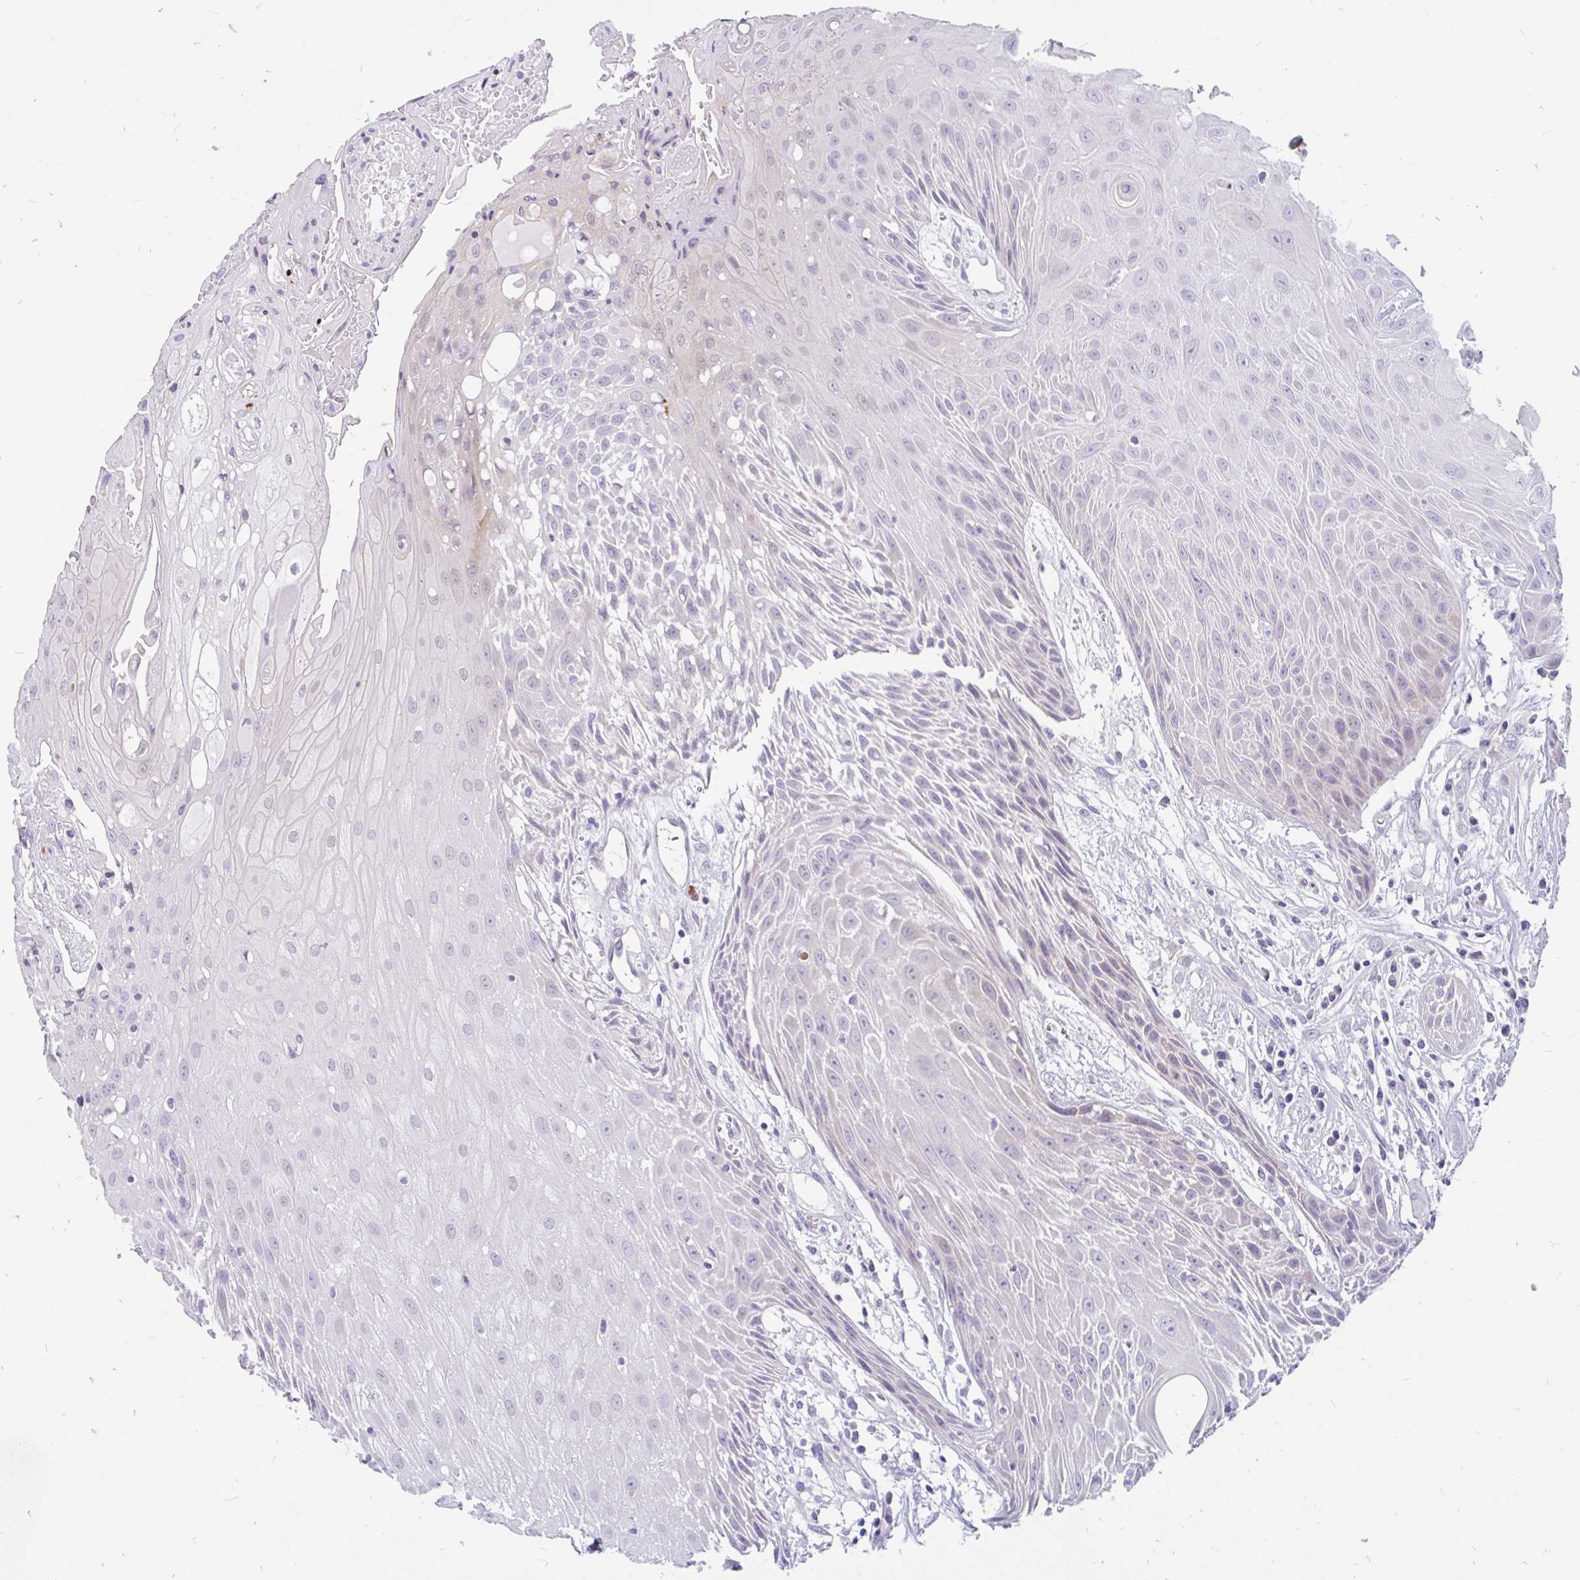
{"staining": {"intensity": "weak", "quantity": "<25%", "location": "nuclear"}, "tissue": "head and neck cancer", "cell_type": "Tumor cells", "image_type": "cancer", "snomed": [{"axis": "morphology", "description": "Squamous cell carcinoma, NOS"}, {"axis": "topography", "description": "Head-Neck"}], "caption": "A high-resolution photomicrograph shows IHC staining of head and neck squamous cell carcinoma, which exhibits no significant staining in tumor cells.", "gene": "KIAA2013", "patient": {"sex": "female", "age": 73}}